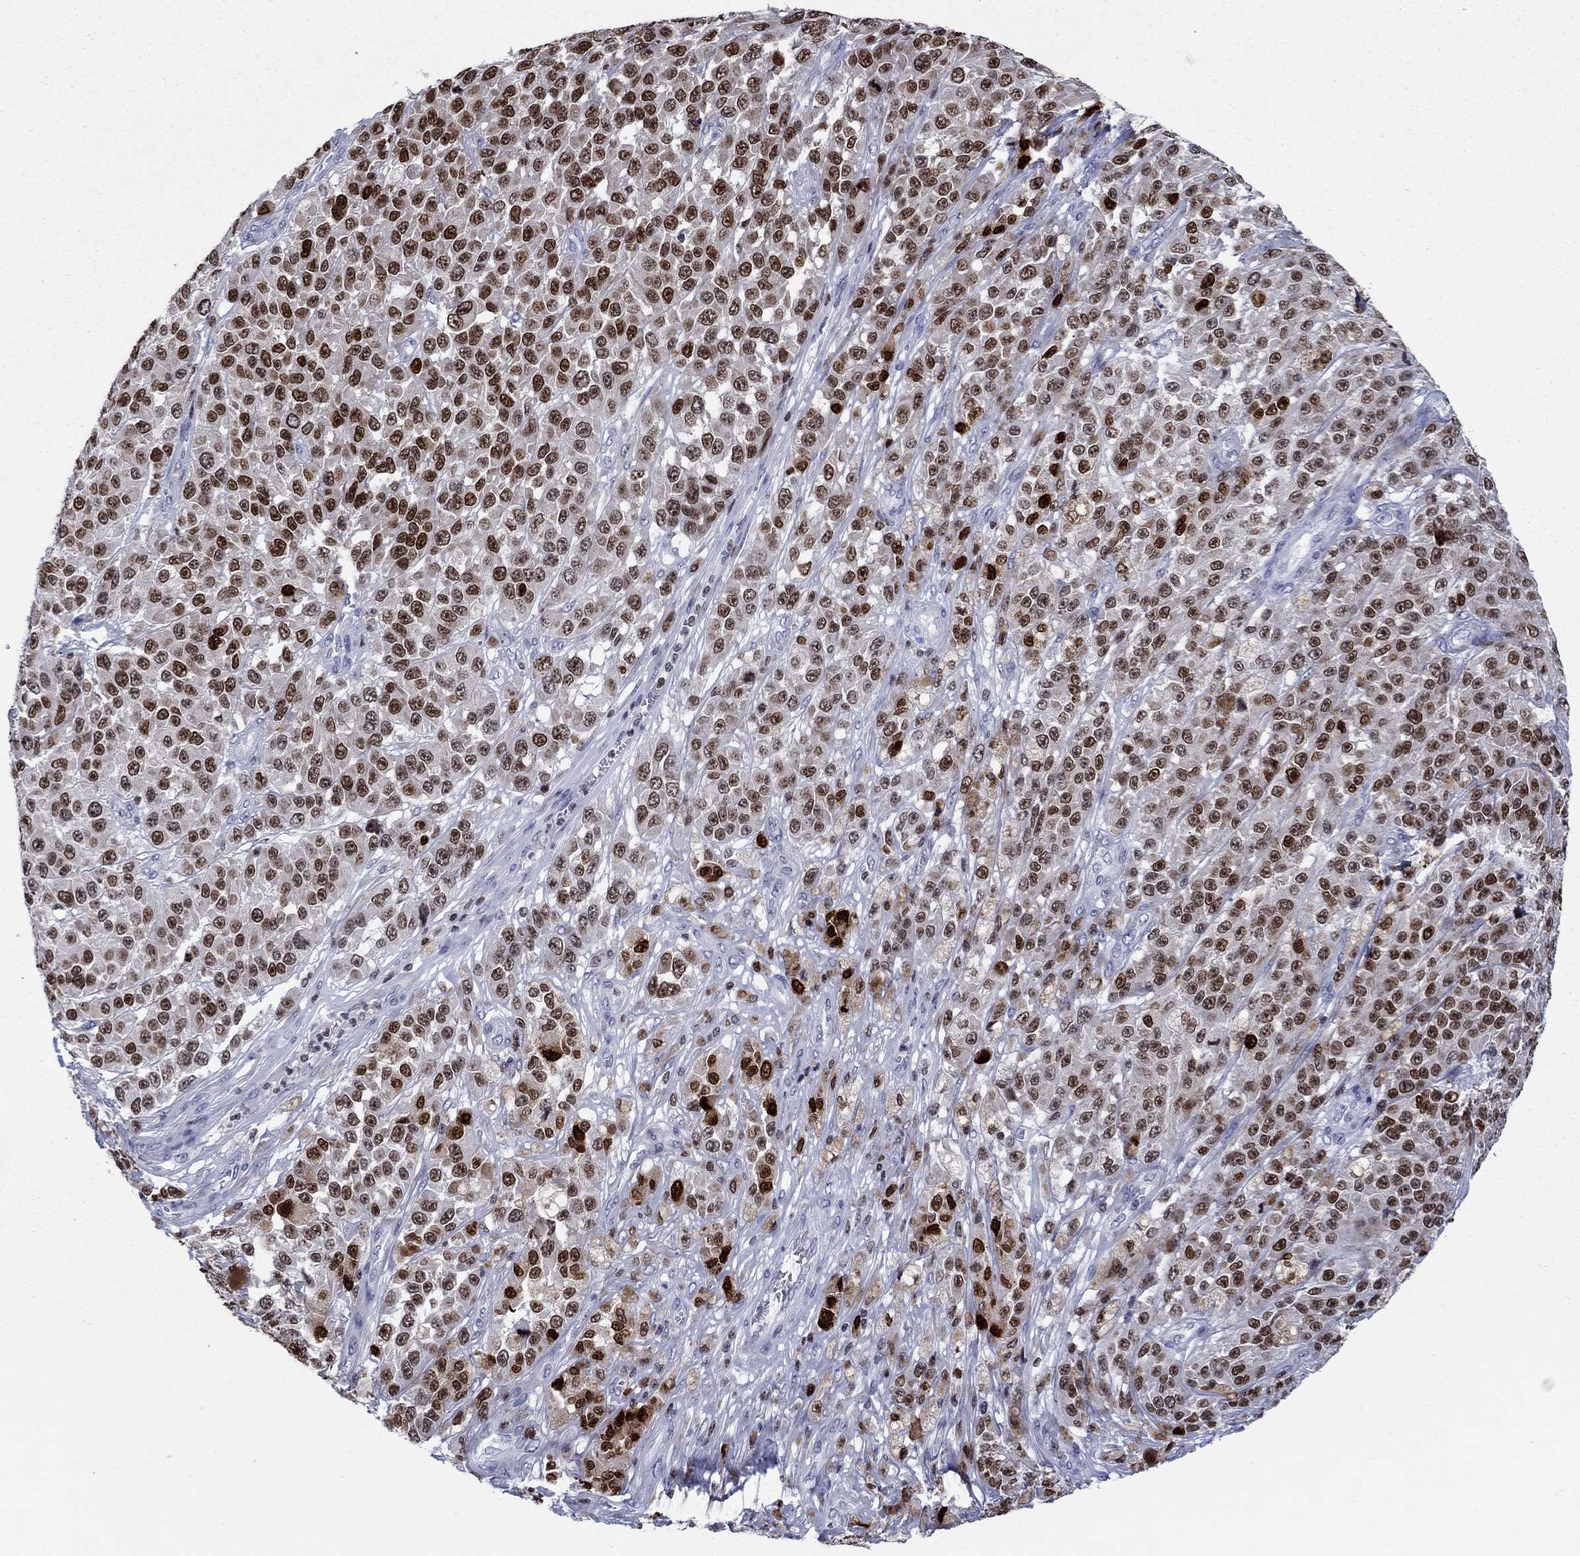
{"staining": {"intensity": "strong", "quantity": "25%-75%", "location": "nuclear"}, "tissue": "melanoma", "cell_type": "Tumor cells", "image_type": "cancer", "snomed": [{"axis": "morphology", "description": "Malignant melanoma, NOS"}, {"axis": "topography", "description": "Skin"}], "caption": "An image of melanoma stained for a protein displays strong nuclear brown staining in tumor cells.", "gene": "HMGA1", "patient": {"sex": "female", "age": 58}}